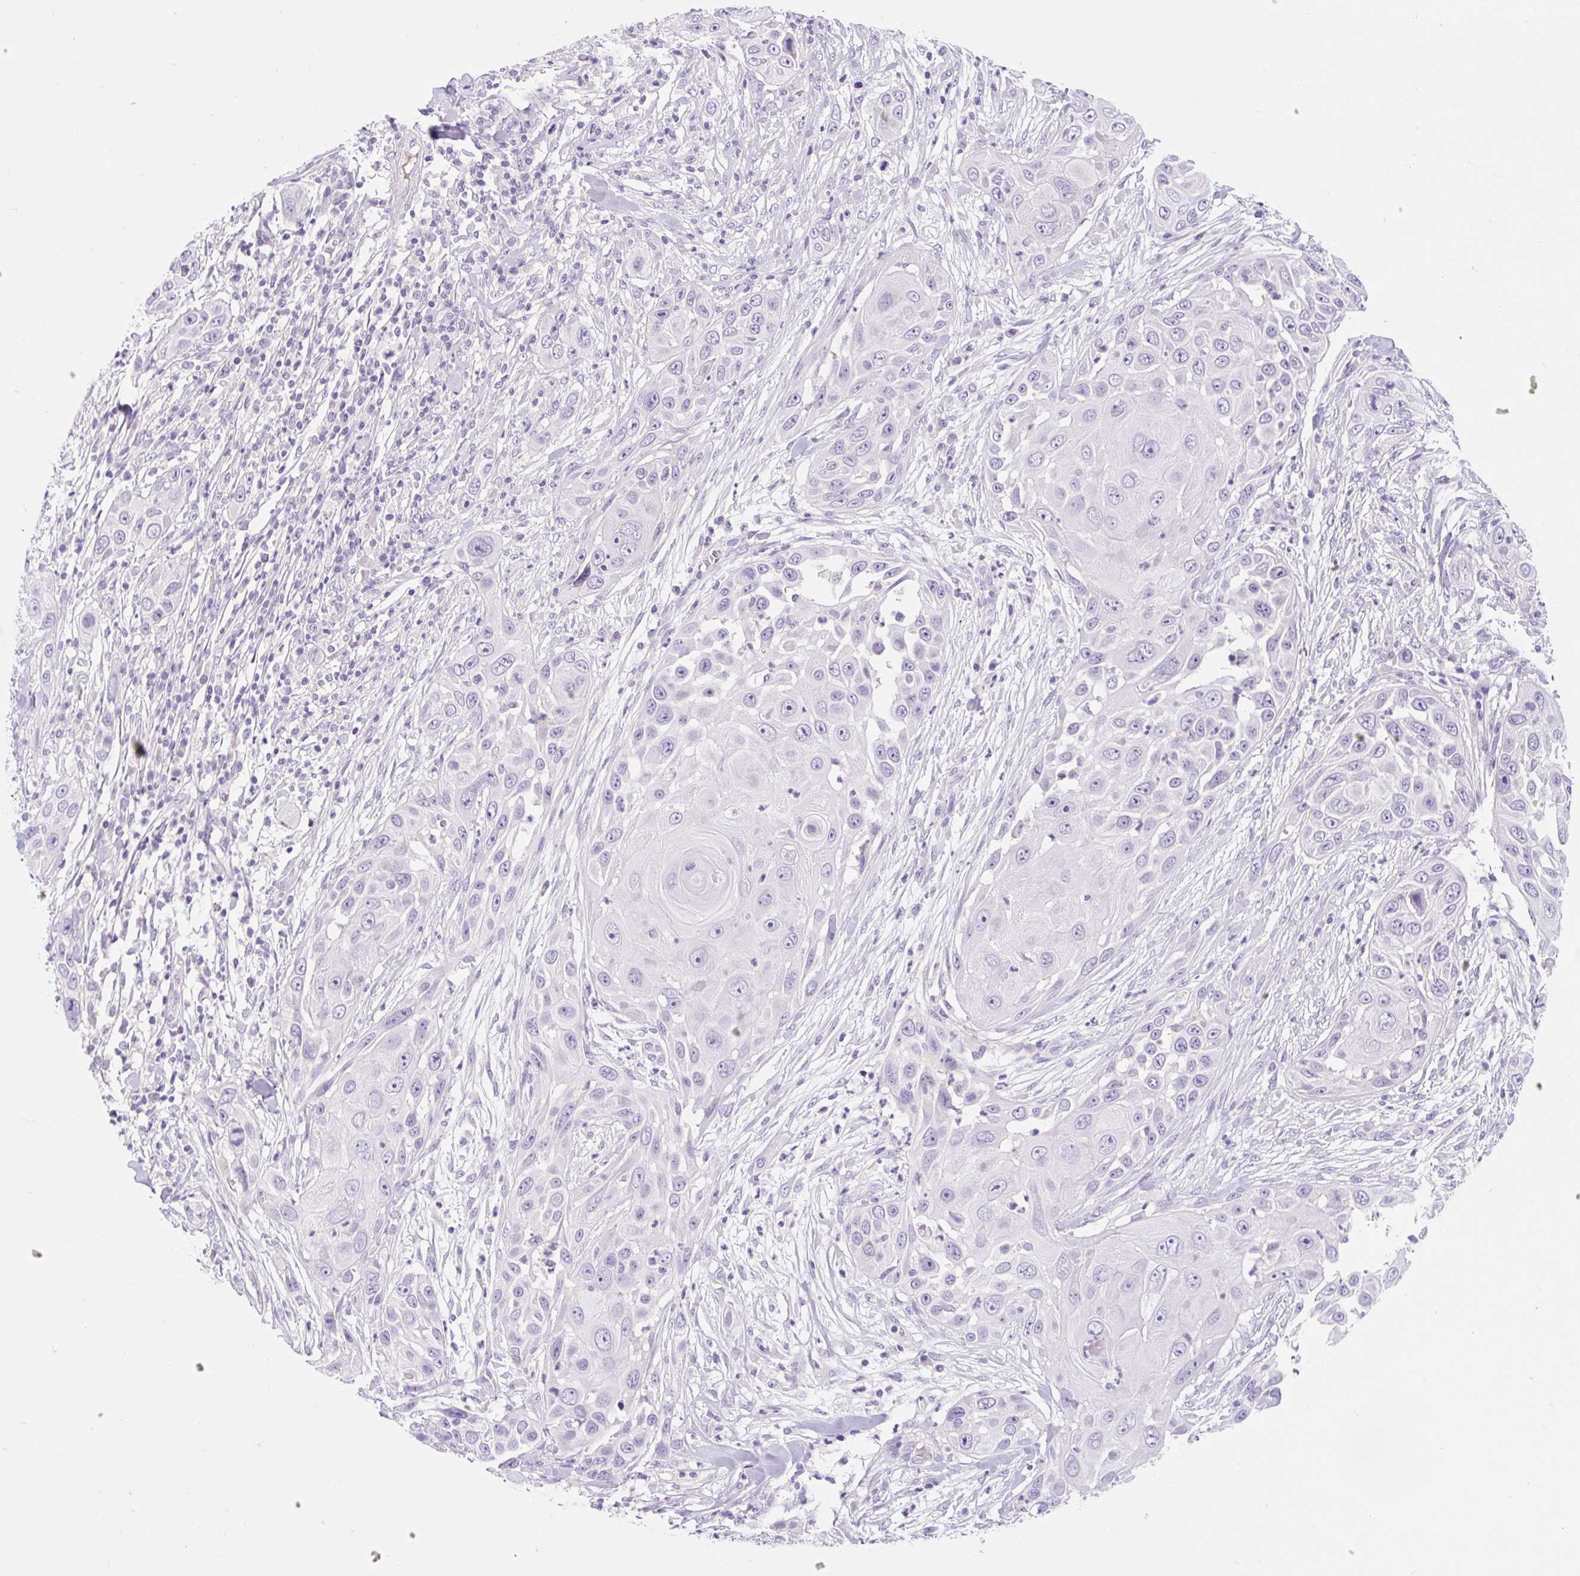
{"staining": {"intensity": "negative", "quantity": "none", "location": "none"}, "tissue": "skin cancer", "cell_type": "Tumor cells", "image_type": "cancer", "snomed": [{"axis": "morphology", "description": "Squamous cell carcinoma, NOS"}, {"axis": "topography", "description": "Skin"}], "caption": "The image shows no significant expression in tumor cells of skin squamous cell carcinoma.", "gene": "SLC28A1", "patient": {"sex": "female", "age": 44}}